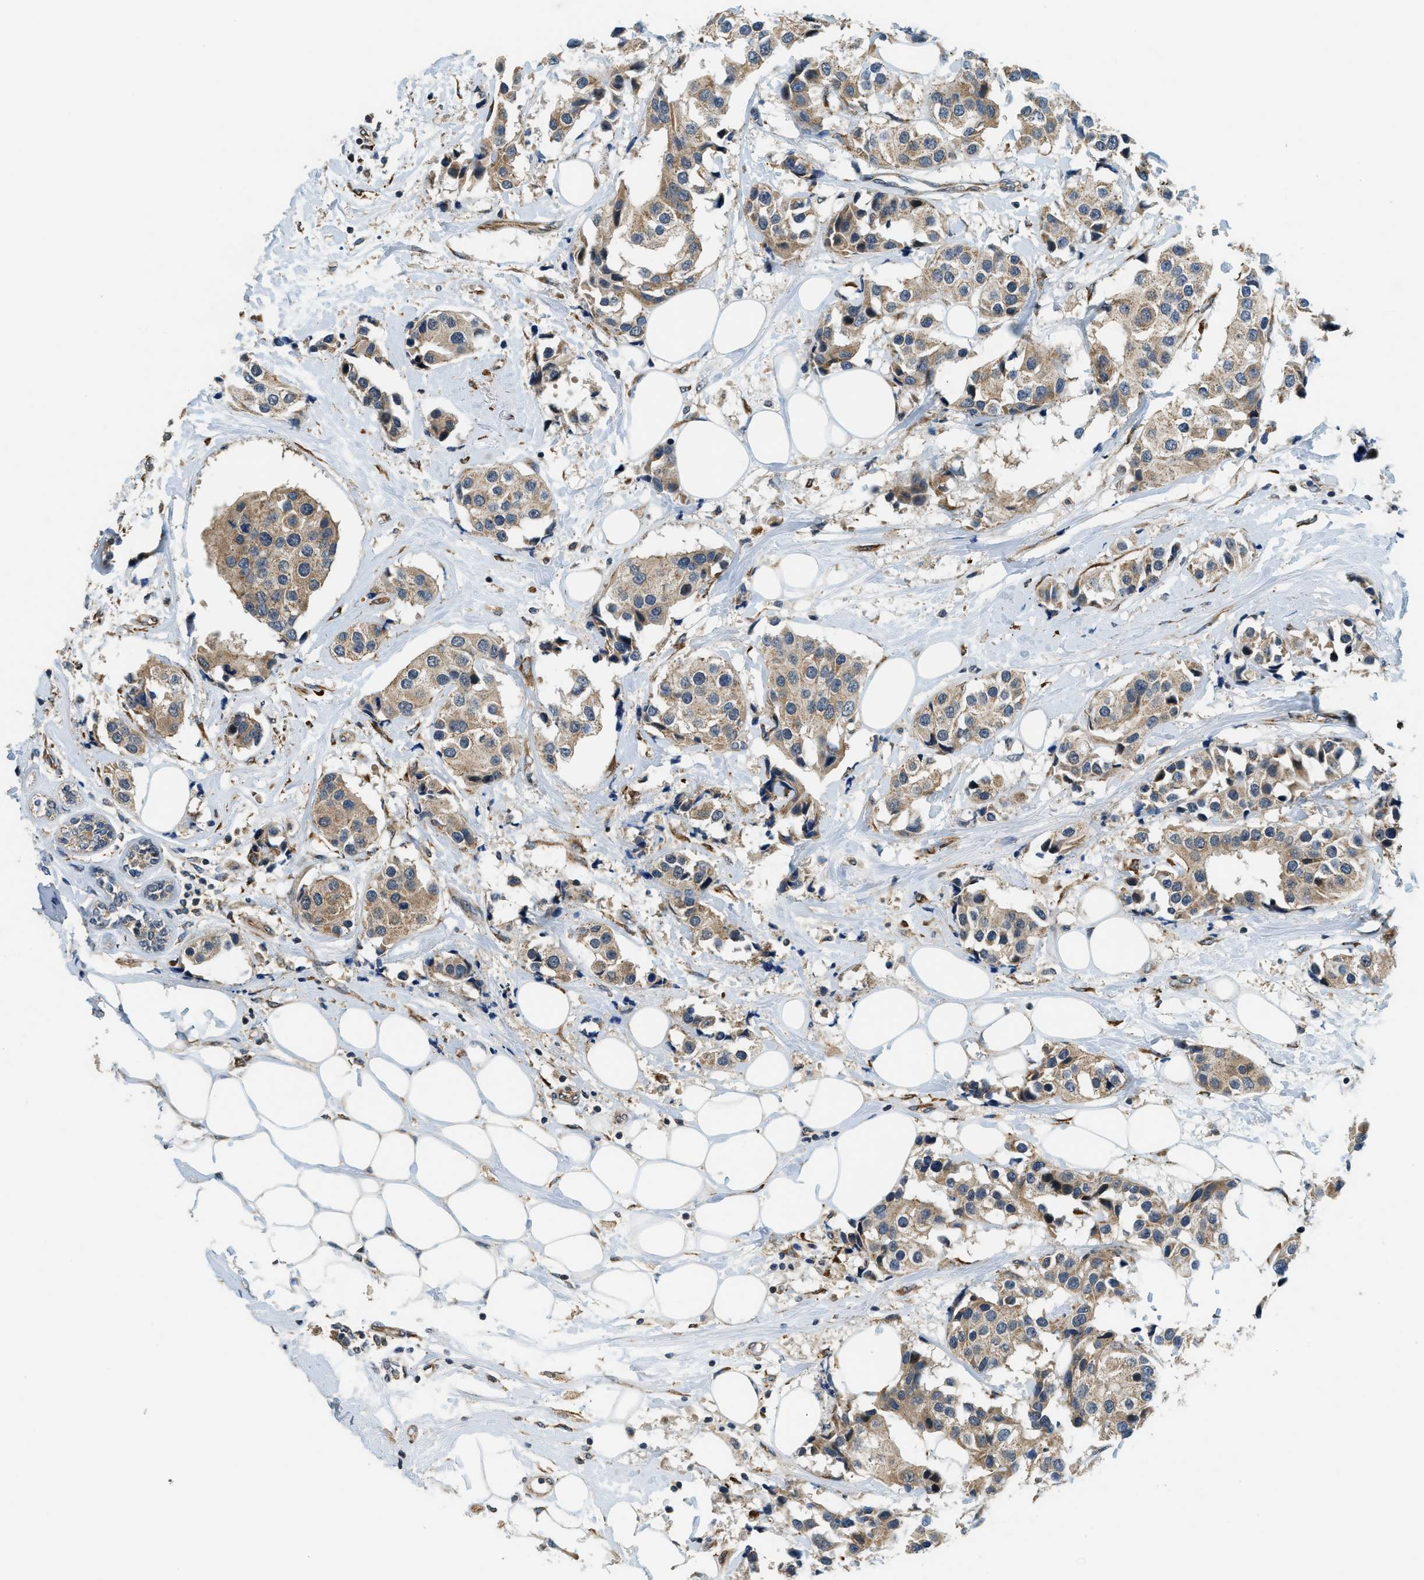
{"staining": {"intensity": "moderate", "quantity": "25%-75%", "location": "cytoplasmic/membranous"}, "tissue": "breast cancer", "cell_type": "Tumor cells", "image_type": "cancer", "snomed": [{"axis": "morphology", "description": "Normal tissue, NOS"}, {"axis": "morphology", "description": "Duct carcinoma"}, {"axis": "topography", "description": "Breast"}], "caption": "The image displays immunohistochemical staining of breast cancer. There is moderate cytoplasmic/membranous staining is seen in approximately 25%-75% of tumor cells.", "gene": "ALOX12", "patient": {"sex": "female", "age": 39}}